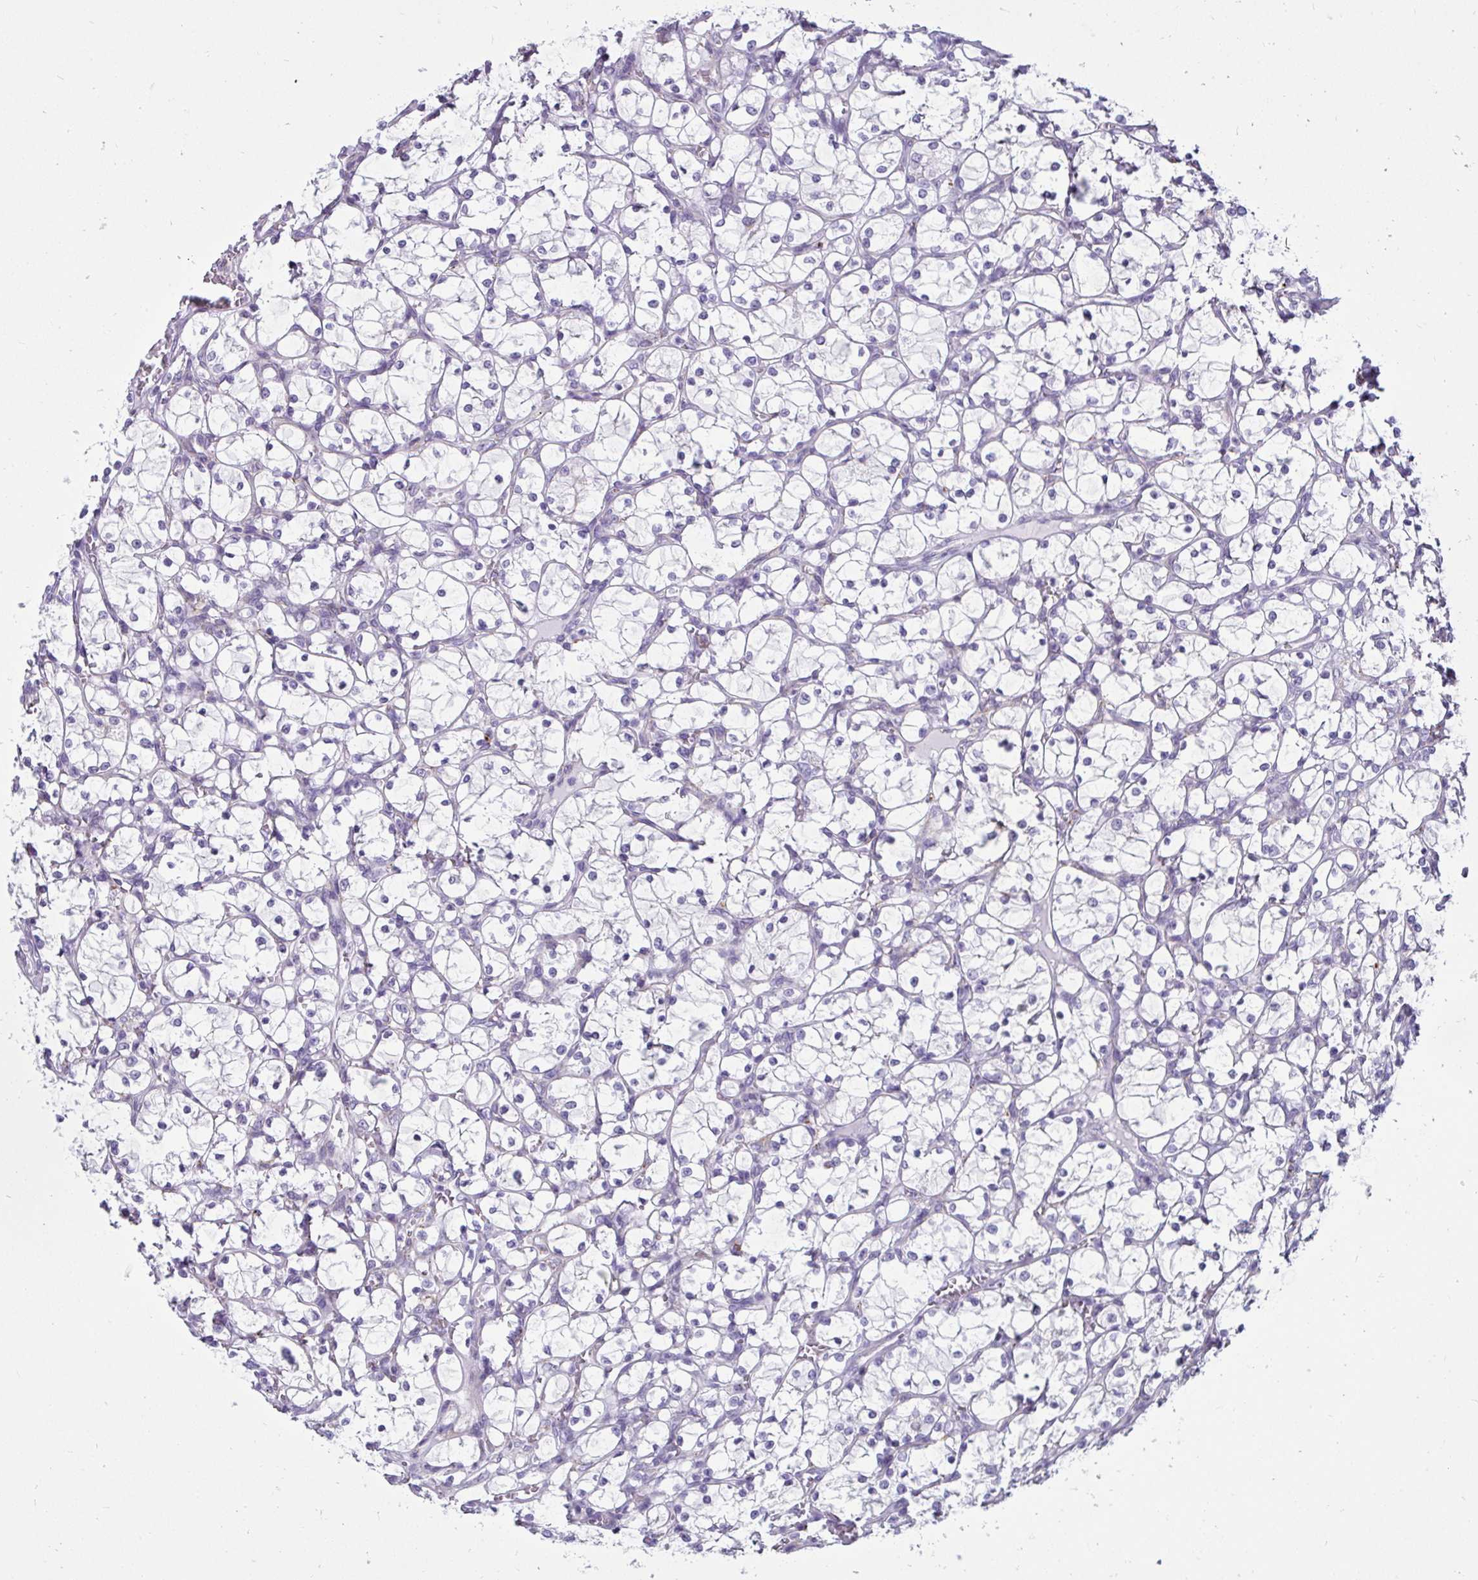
{"staining": {"intensity": "negative", "quantity": "none", "location": "none"}, "tissue": "renal cancer", "cell_type": "Tumor cells", "image_type": "cancer", "snomed": [{"axis": "morphology", "description": "Adenocarcinoma, NOS"}, {"axis": "topography", "description": "Kidney"}], "caption": "Human renal cancer stained for a protein using IHC demonstrates no positivity in tumor cells.", "gene": "CTSZ", "patient": {"sex": "female", "age": 69}}